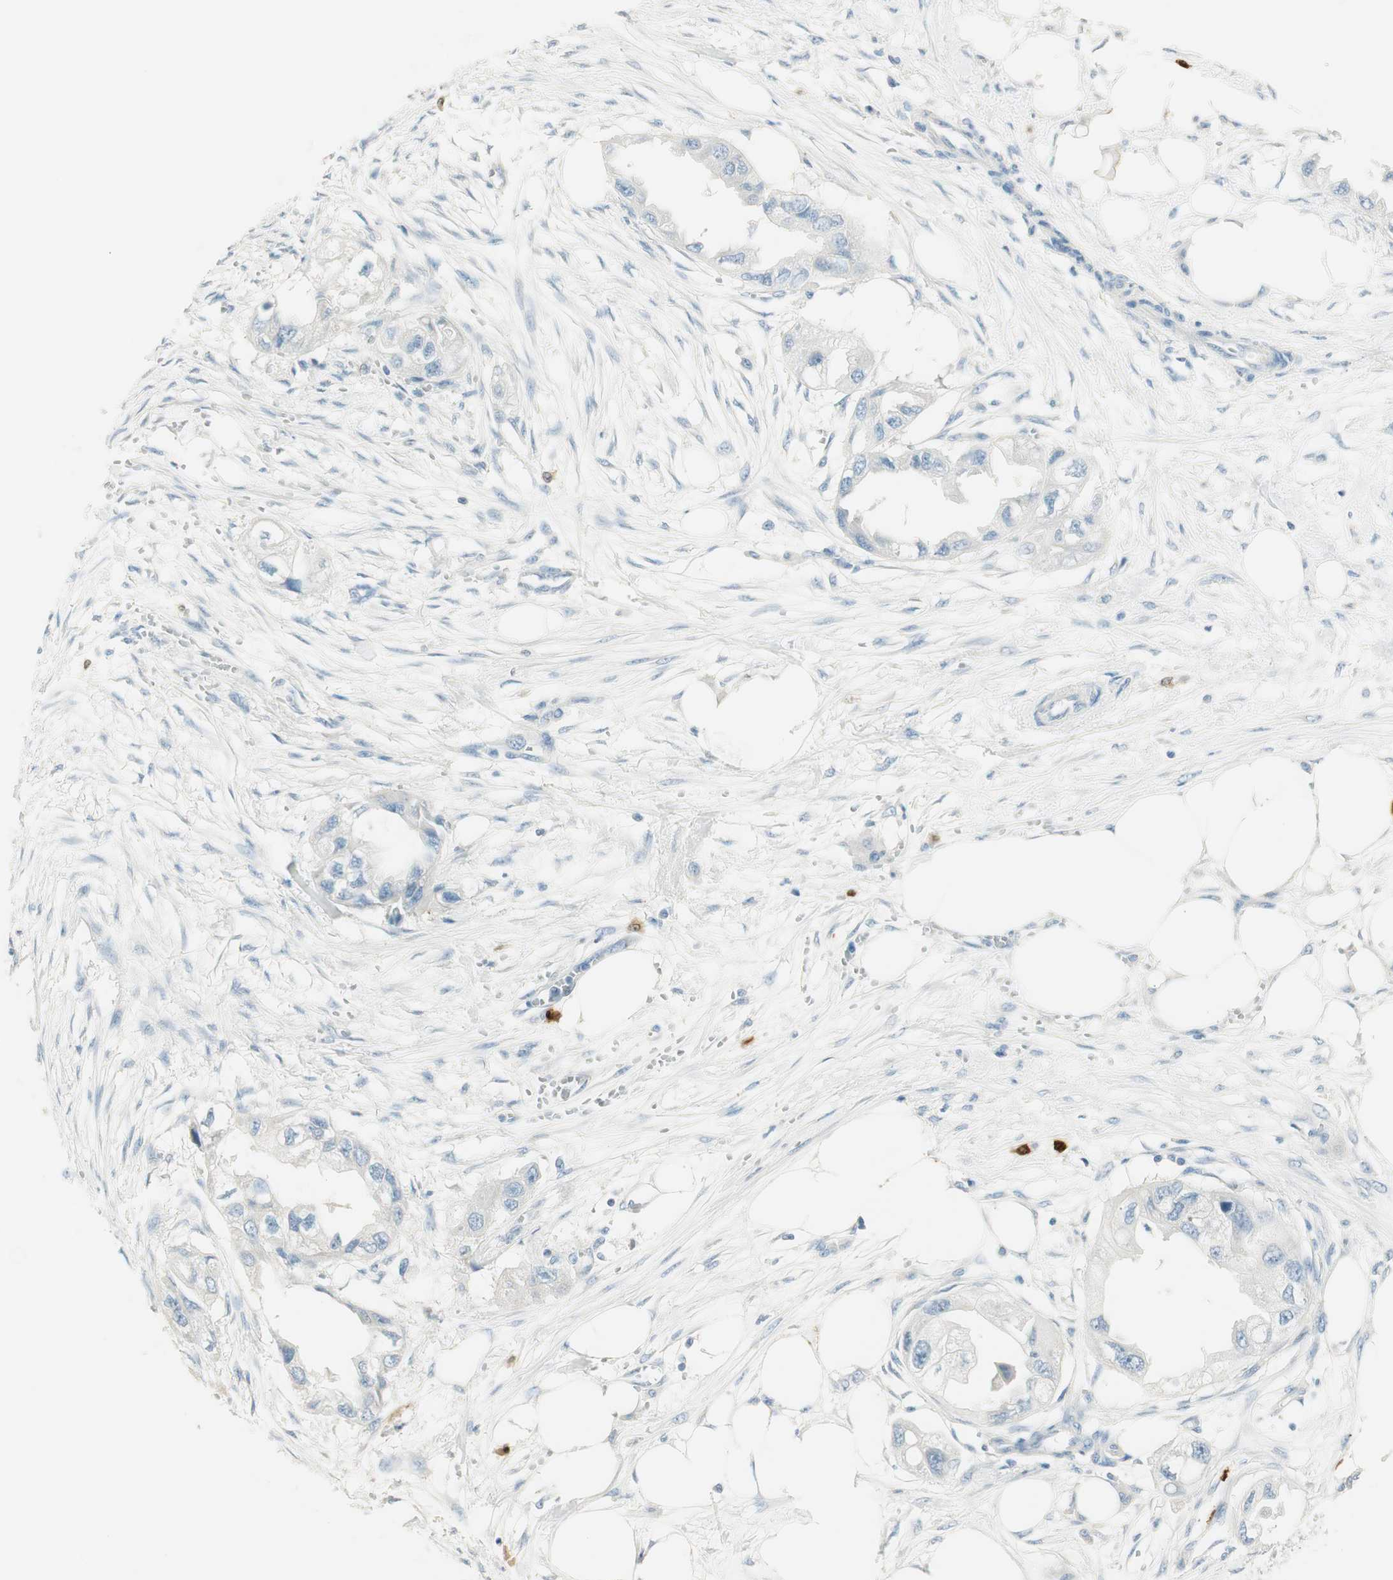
{"staining": {"intensity": "negative", "quantity": "none", "location": "none"}, "tissue": "endometrial cancer", "cell_type": "Tumor cells", "image_type": "cancer", "snomed": [{"axis": "morphology", "description": "Adenocarcinoma, NOS"}, {"axis": "topography", "description": "Endometrium"}], "caption": "Immunohistochemistry (IHC) photomicrograph of neoplastic tissue: human adenocarcinoma (endometrial) stained with DAB displays no significant protein staining in tumor cells.", "gene": "HPGD", "patient": {"sex": "female", "age": 67}}